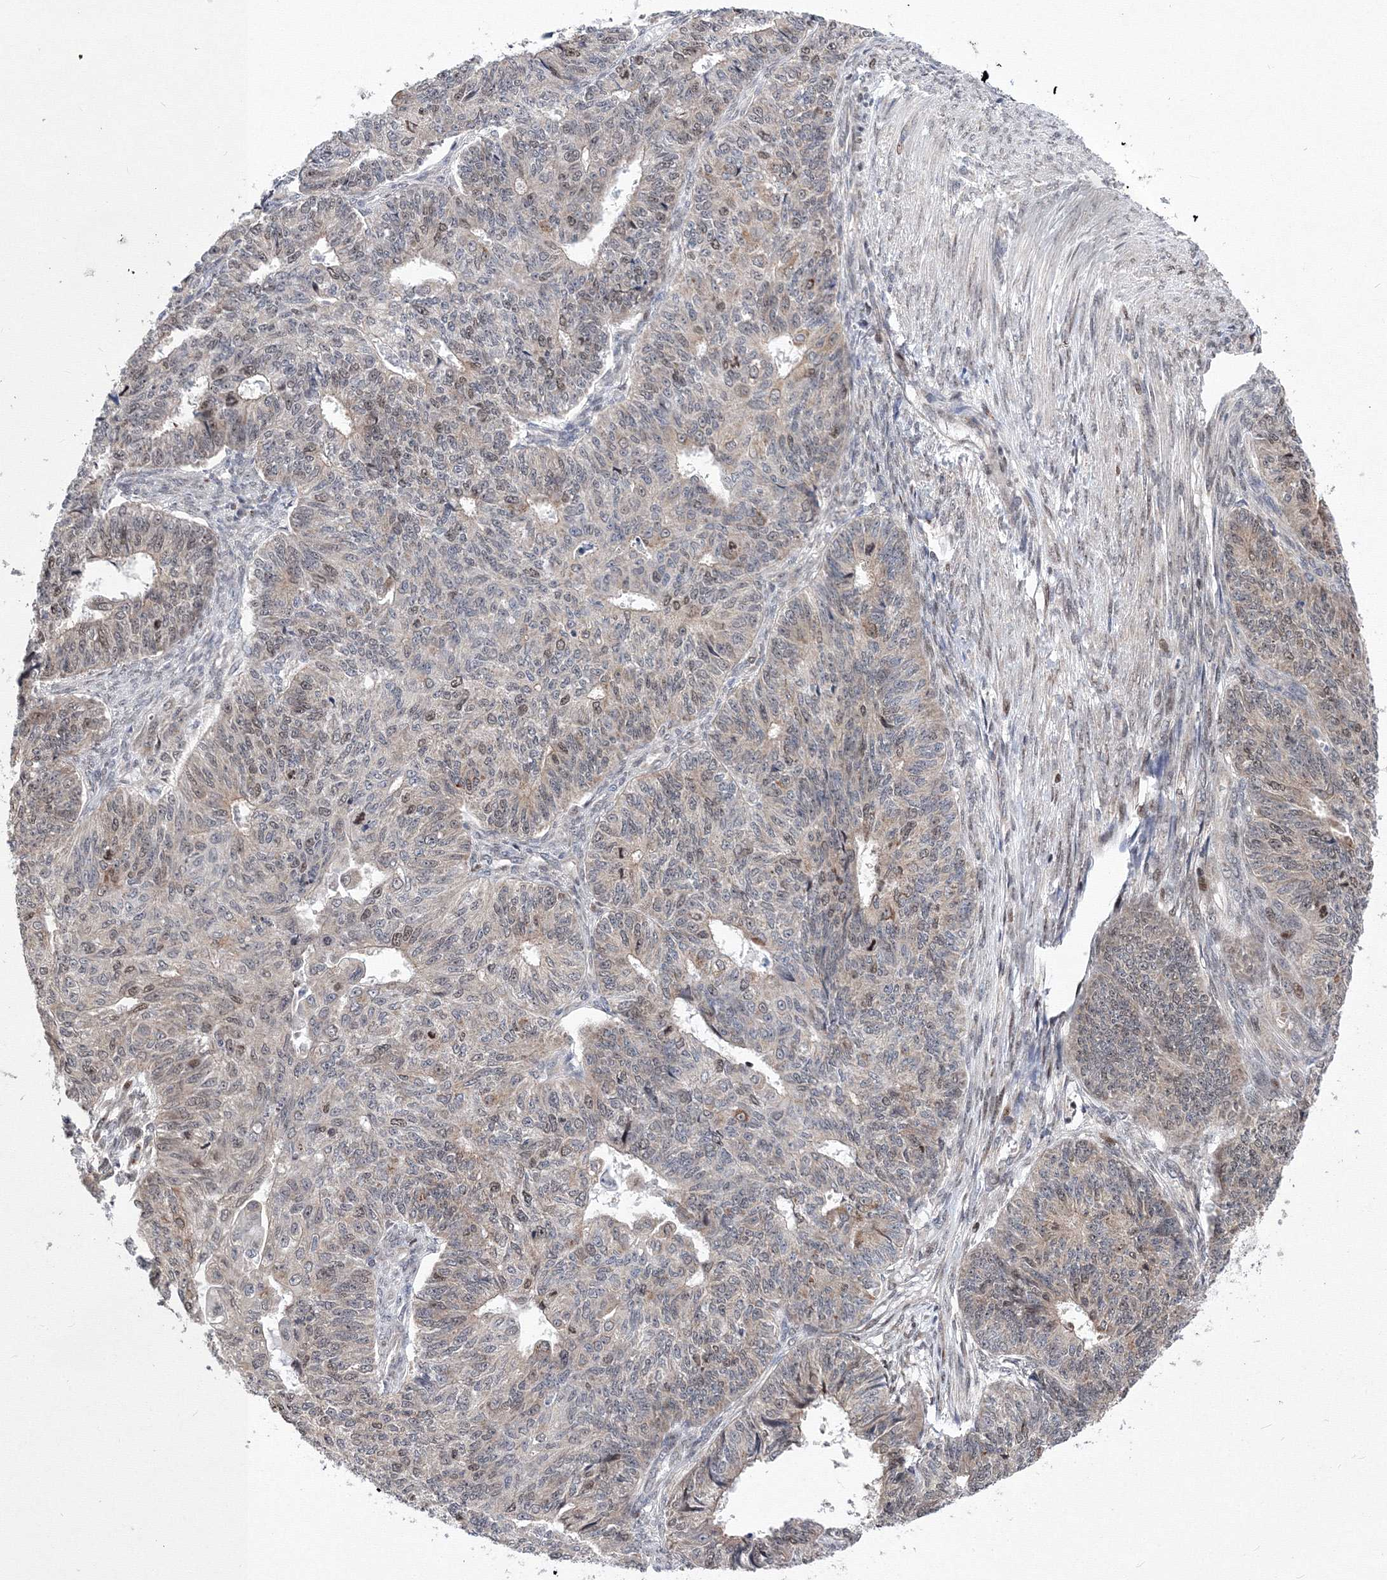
{"staining": {"intensity": "weak", "quantity": "25%-75%", "location": "cytoplasmic/membranous,nuclear"}, "tissue": "endometrial cancer", "cell_type": "Tumor cells", "image_type": "cancer", "snomed": [{"axis": "morphology", "description": "Adenocarcinoma, NOS"}, {"axis": "topography", "description": "Endometrium"}], "caption": "Endometrial cancer (adenocarcinoma) was stained to show a protein in brown. There is low levels of weak cytoplasmic/membranous and nuclear positivity in about 25%-75% of tumor cells. (IHC, brightfield microscopy, high magnification).", "gene": "GPN1", "patient": {"sex": "female", "age": 32}}